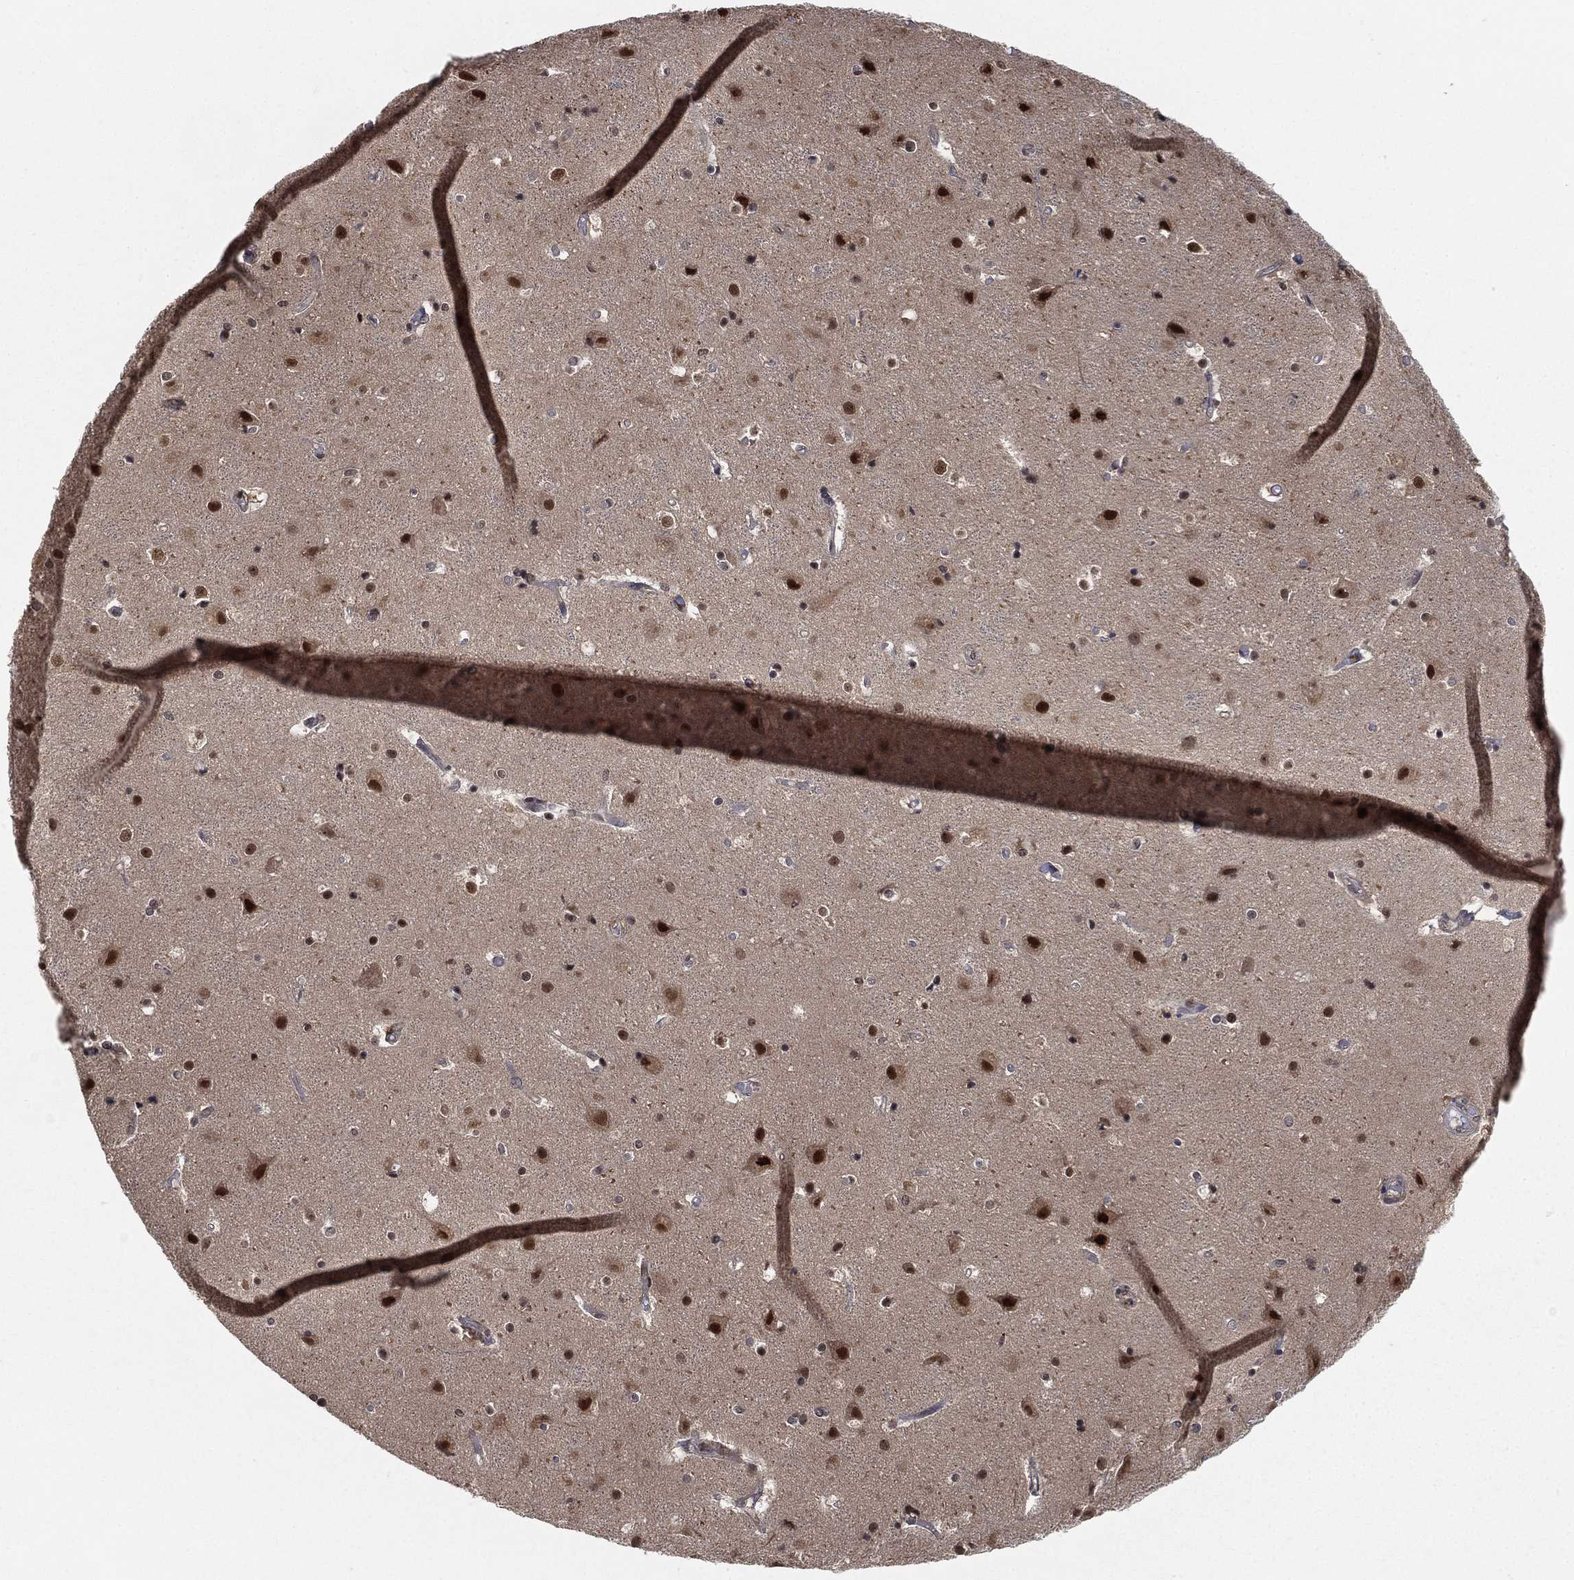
{"staining": {"intensity": "negative", "quantity": "none", "location": "none"}, "tissue": "cerebral cortex", "cell_type": "Endothelial cells", "image_type": "normal", "snomed": [{"axis": "morphology", "description": "Normal tissue, NOS"}, {"axis": "topography", "description": "Cerebral cortex"}], "caption": "A micrograph of cerebral cortex stained for a protein demonstrates no brown staining in endothelial cells.", "gene": "WDR26", "patient": {"sex": "female", "age": 52}}